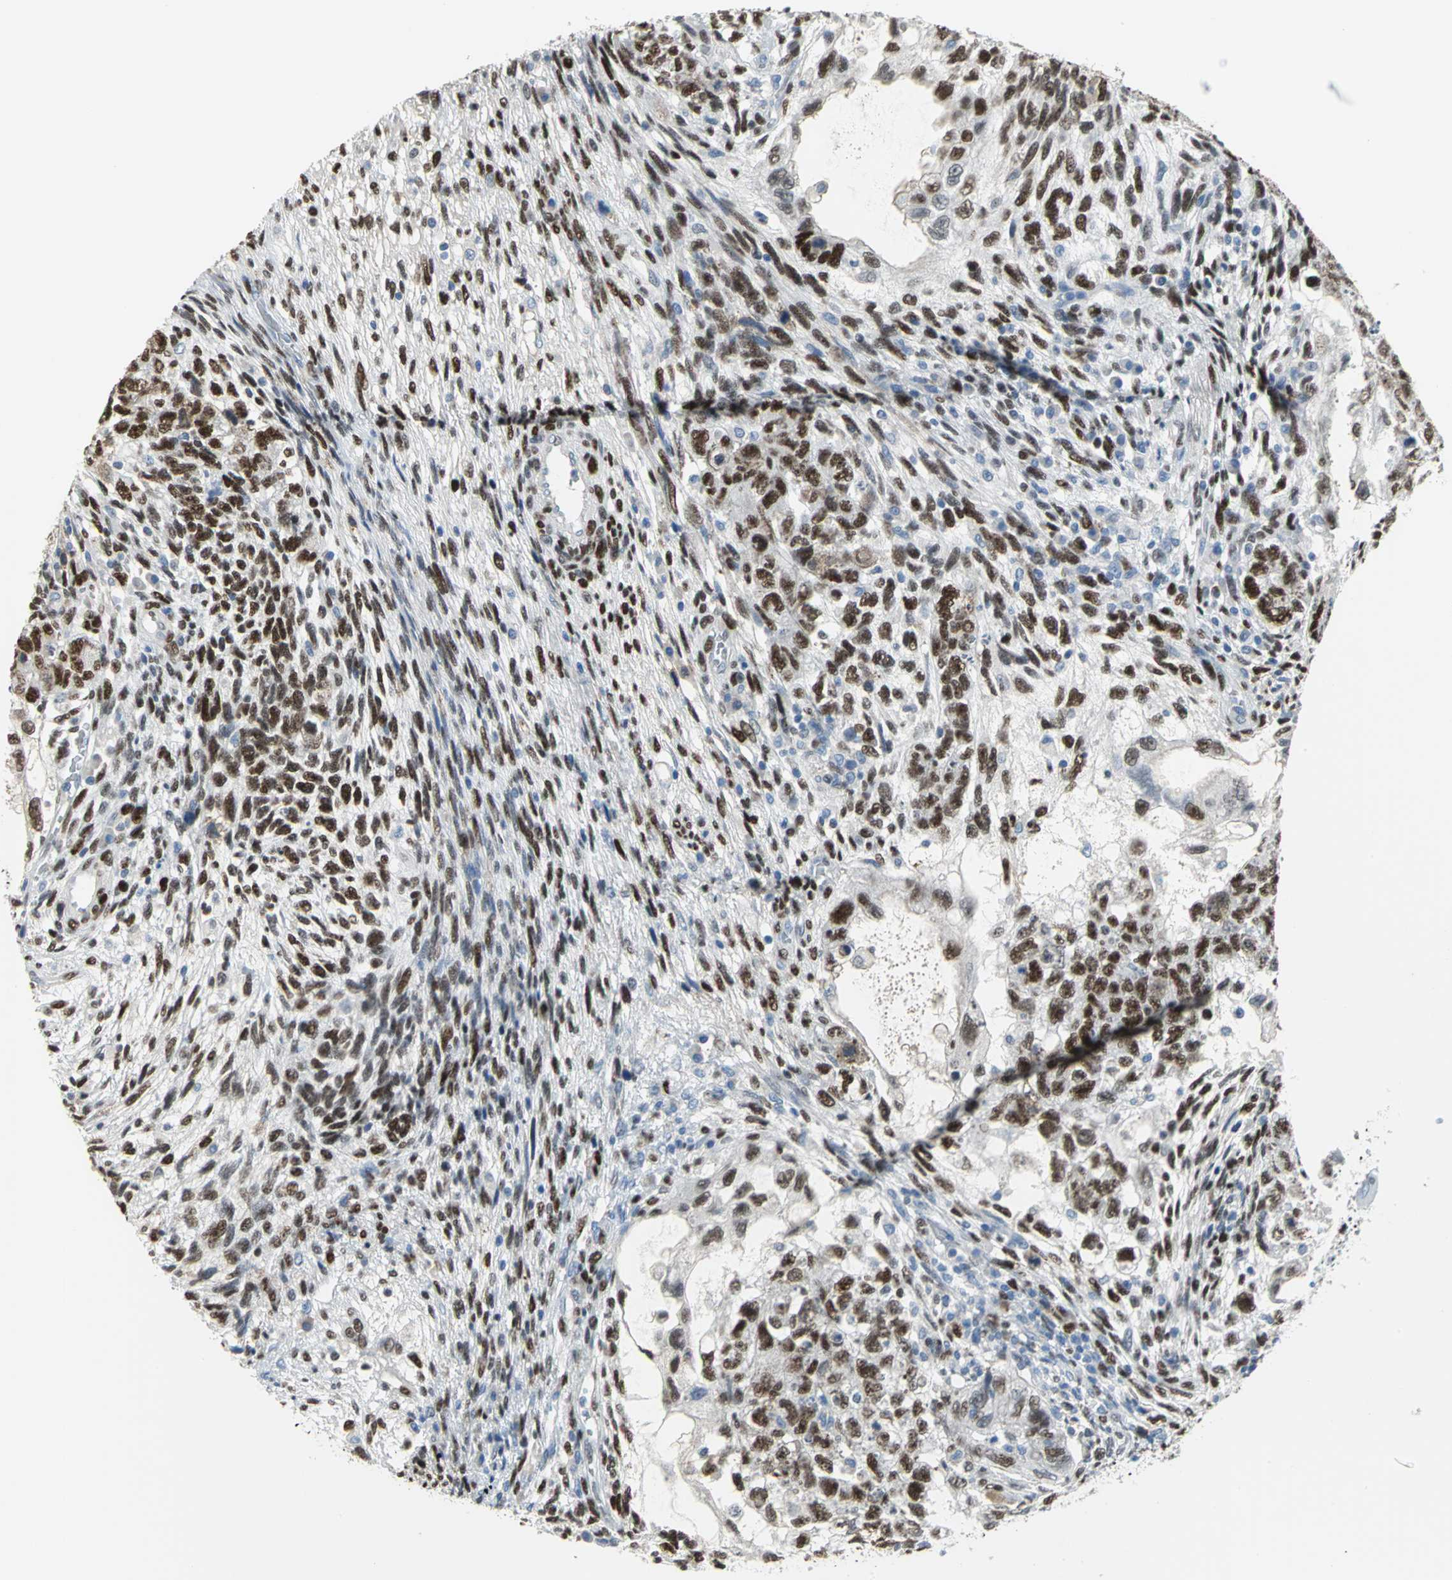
{"staining": {"intensity": "strong", "quantity": ">75%", "location": "cytoplasmic/membranous"}, "tissue": "testis cancer", "cell_type": "Tumor cells", "image_type": "cancer", "snomed": [{"axis": "morphology", "description": "Normal tissue, NOS"}, {"axis": "morphology", "description": "Carcinoma, Embryonal, NOS"}, {"axis": "topography", "description": "Testis"}], "caption": "Strong cytoplasmic/membranous expression for a protein is appreciated in approximately >75% of tumor cells of testis cancer (embryonal carcinoma) using immunohistochemistry (IHC).", "gene": "MCM3", "patient": {"sex": "male", "age": 36}}